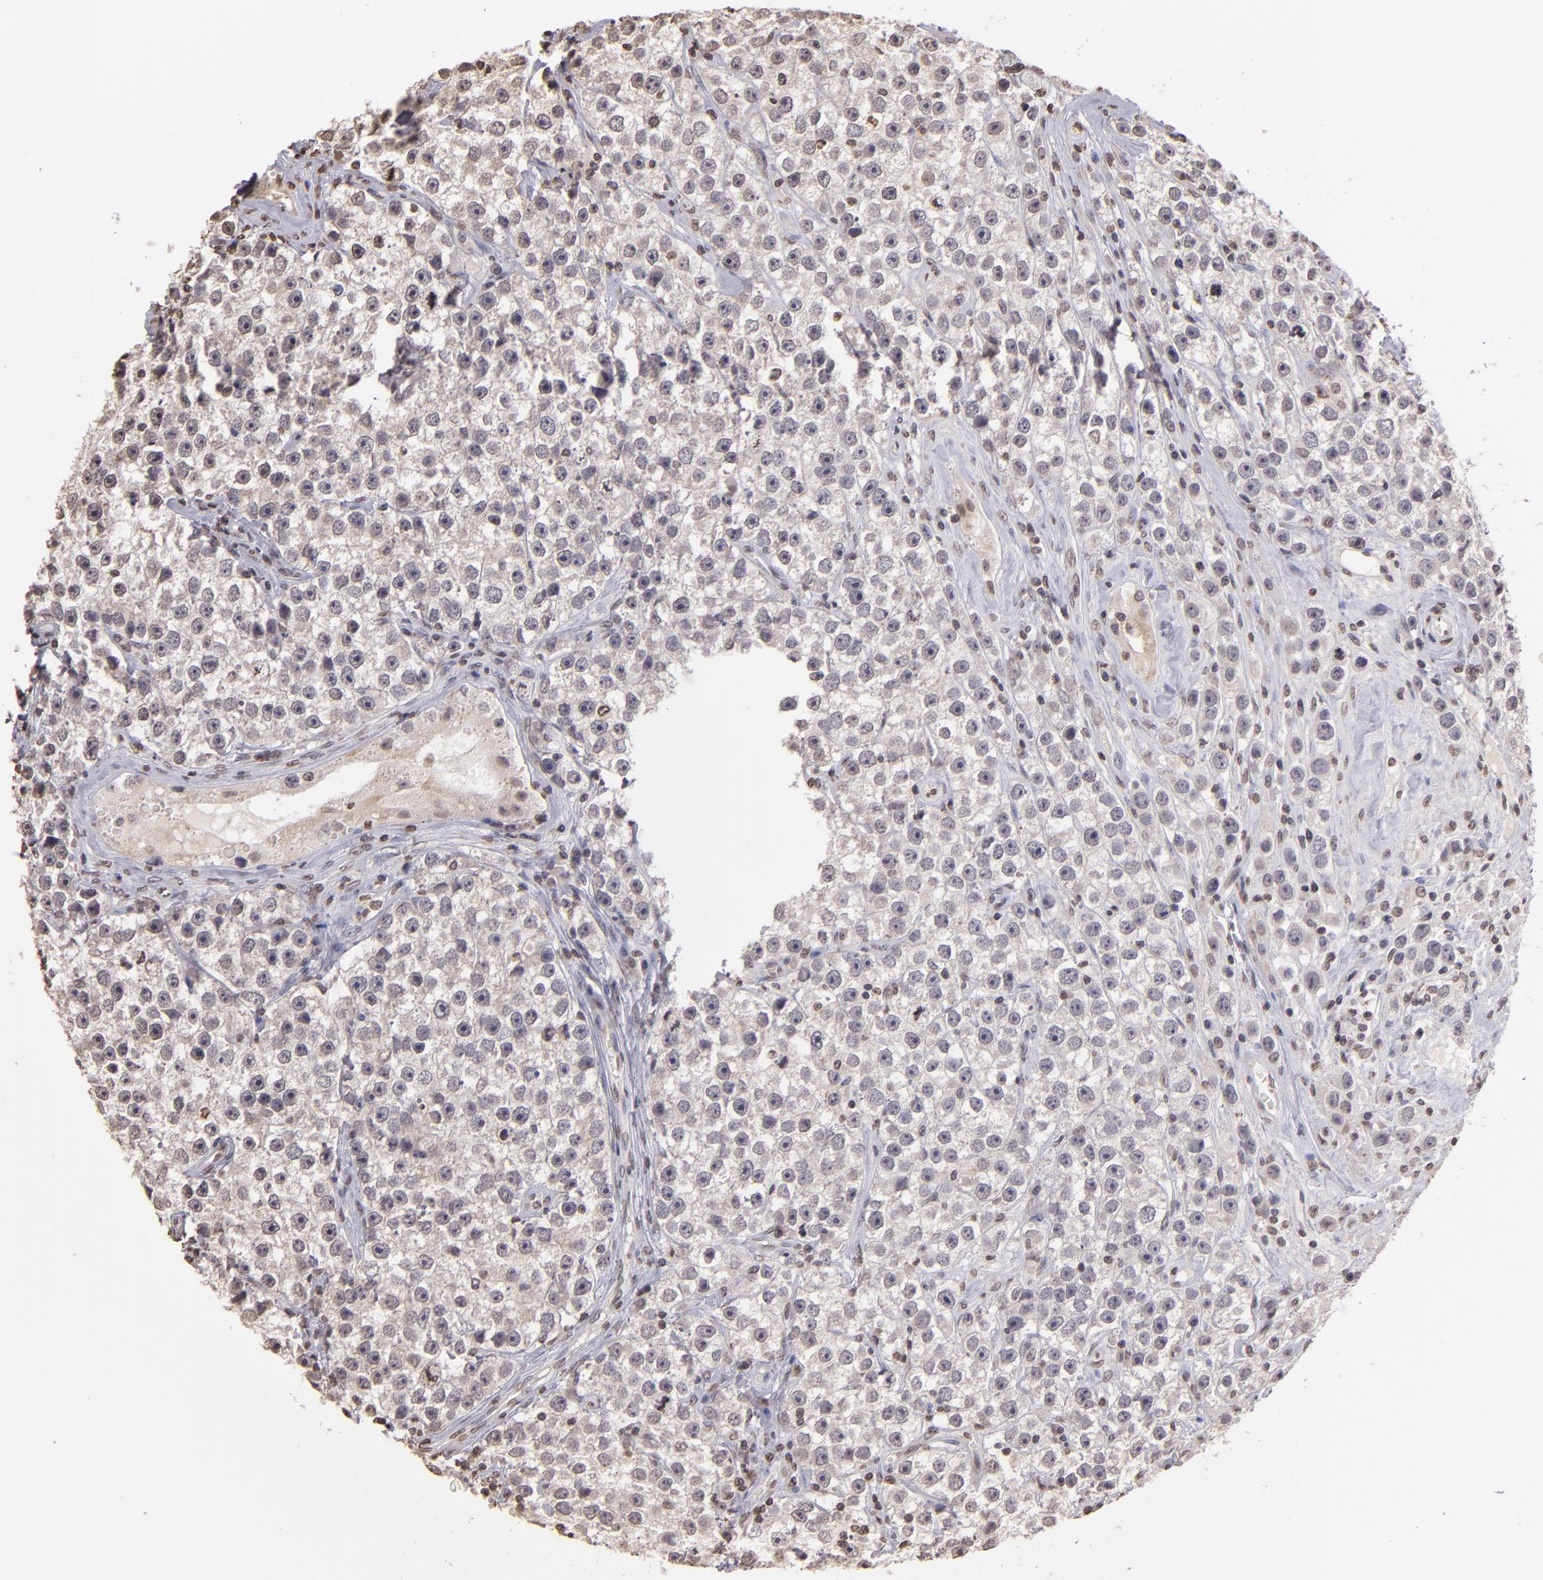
{"staining": {"intensity": "negative", "quantity": "none", "location": "none"}, "tissue": "testis cancer", "cell_type": "Tumor cells", "image_type": "cancer", "snomed": [{"axis": "morphology", "description": "Seminoma, NOS"}, {"axis": "topography", "description": "Testis"}], "caption": "This is an immunohistochemistry photomicrograph of human testis cancer. There is no positivity in tumor cells.", "gene": "LBX1", "patient": {"sex": "male", "age": 32}}